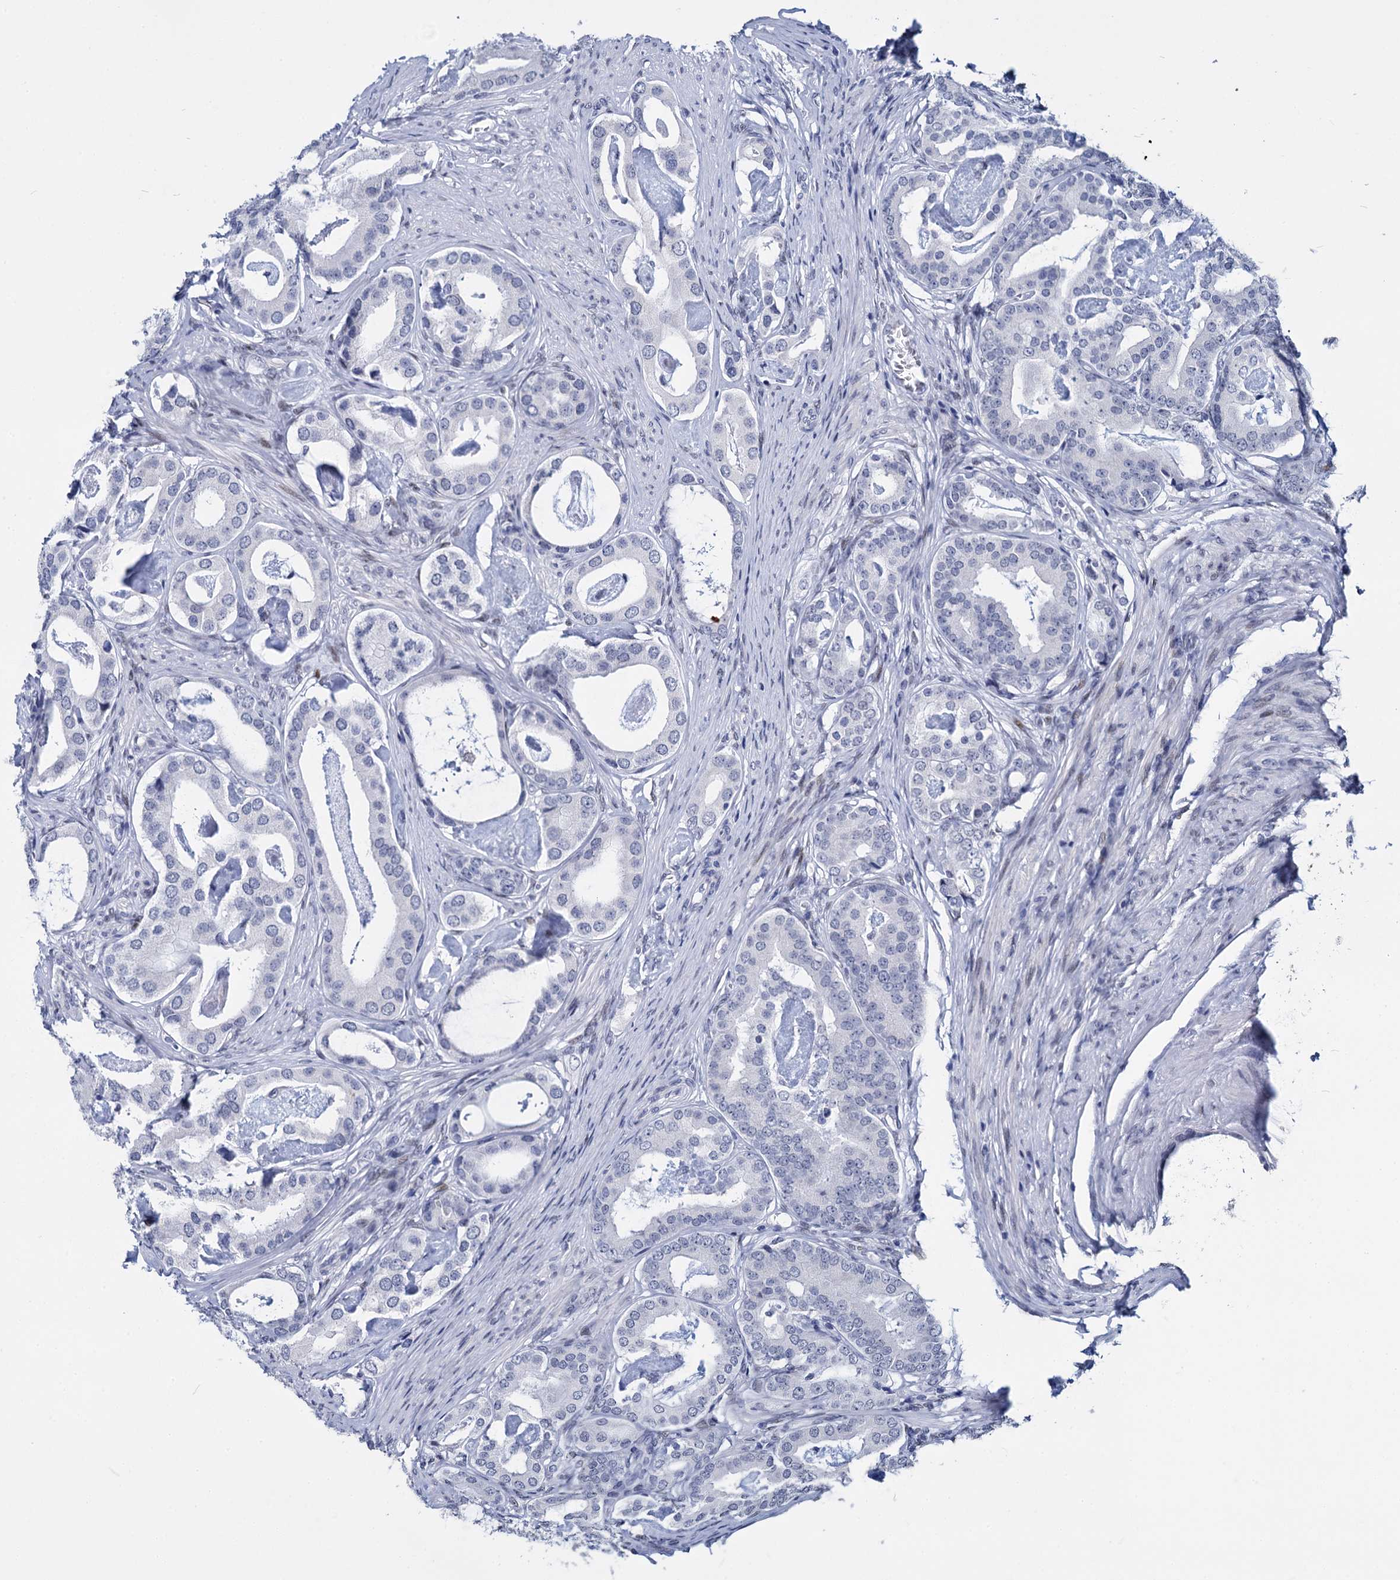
{"staining": {"intensity": "negative", "quantity": "none", "location": "none"}, "tissue": "prostate cancer", "cell_type": "Tumor cells", "image_type": "cancer", "snomed": [{"axis": "morphology", "description": "Adenocarcinoma, Low grade"}, {"axis": "topography", "description": "Prostate"}], "caption": "Immunohistochemistry (IHC) of prostate cancer exhibits no expression in tumor cells. The staining was performed using DAB (3,3'-diaminobenzidine) to visualize the protein expression in brown, while the nuclei were stained in blue with hematoxylin (Magnification: 20x).", "gene": "MAGEA4", "patient": {"sex": "male", "age": 71}}